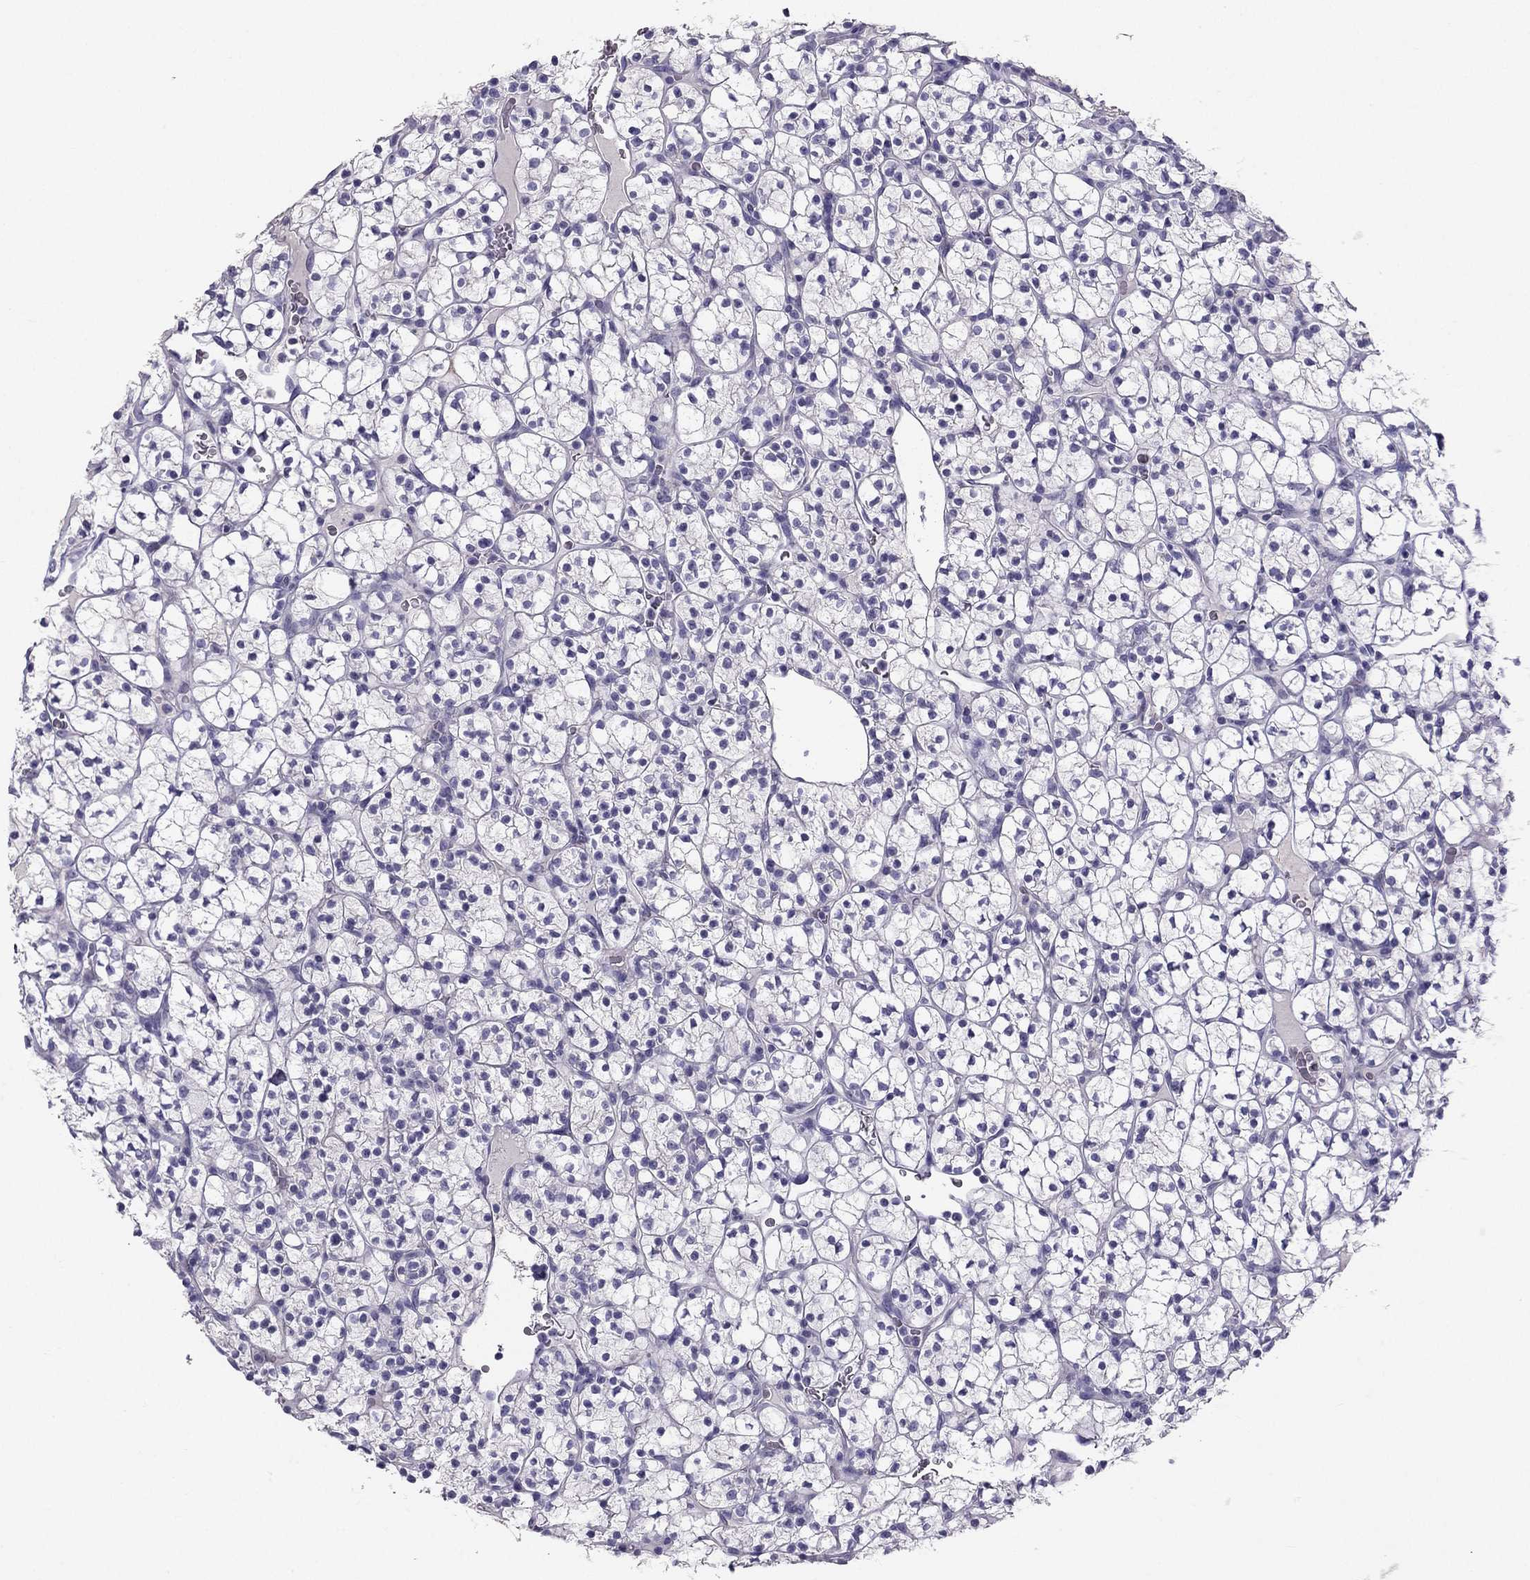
{"staining": {"intensity": "negative", "quantity": "none", "location": "none"}, "tissue": "renal cancer", "cell_type": "Tumor cells", "image_type": "cancer", "snomed": [{"axis": "morphology", "description": "Adenocarcinoma, NOS"}, {"axis": "topography", "description": "Kidney"}], "caption": "Immunohistochemical staining of human renal cancer demonstrates no significant expression in tumor cells. Nuclei are stained in blue.", "gene": "LMTK3", "patient": {"sex": "female", "age": 89}}